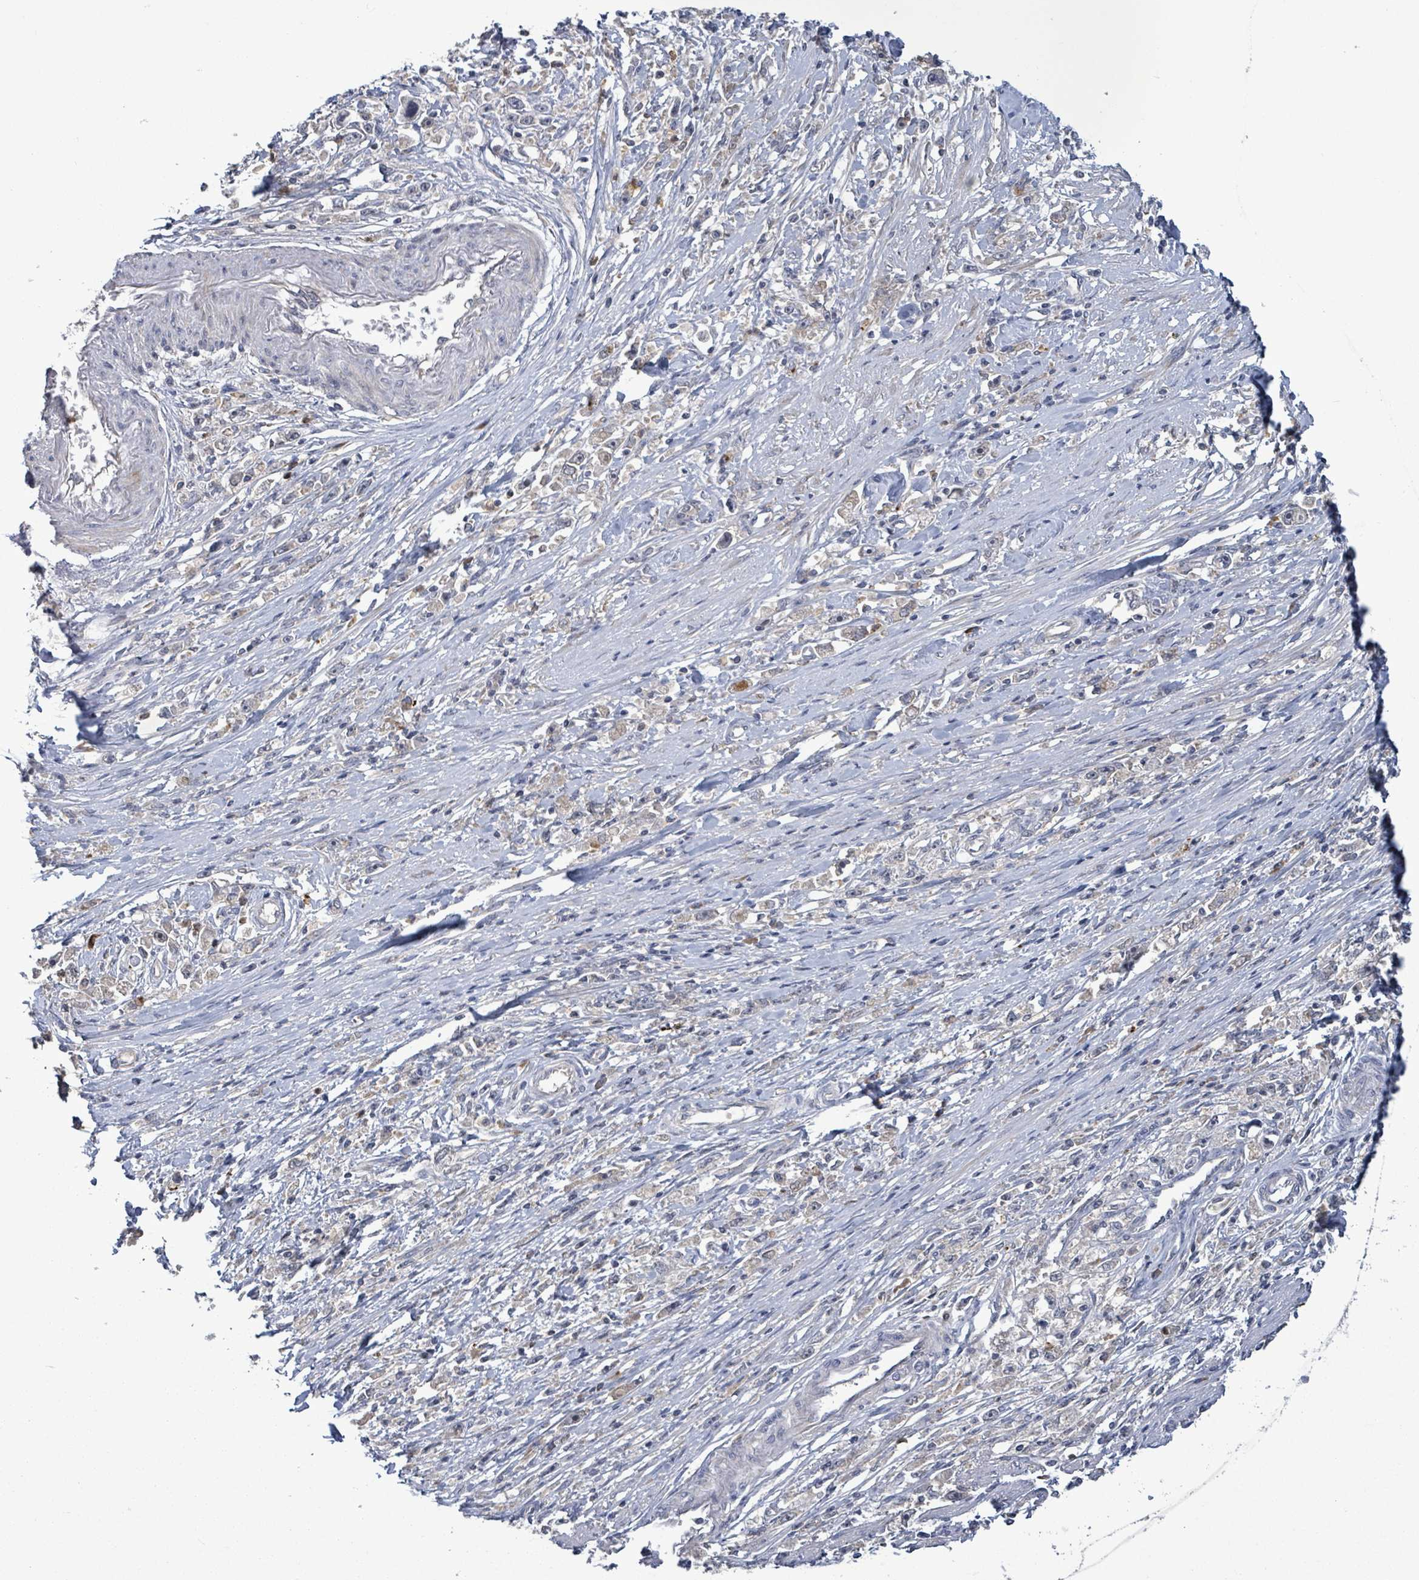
{"staining": {"intensity": "negative", "quantity": "none", "location": "none"}, "tissue": "stomach cancer", "cell_type": "Tumor cells", "image_type": "cancer", "snomed": [{"axis": "morphology", "description": "Adenocarcinoma, NOS"}, {"axis": "topography", "description": "Stomach"}], "caption": "This is an IHC image of stomach cancer (adenocarcinoma). There is no staining in tumor cells.", "gene": "SERPINE3", "patient": {"sex": "female", "age": 59}}